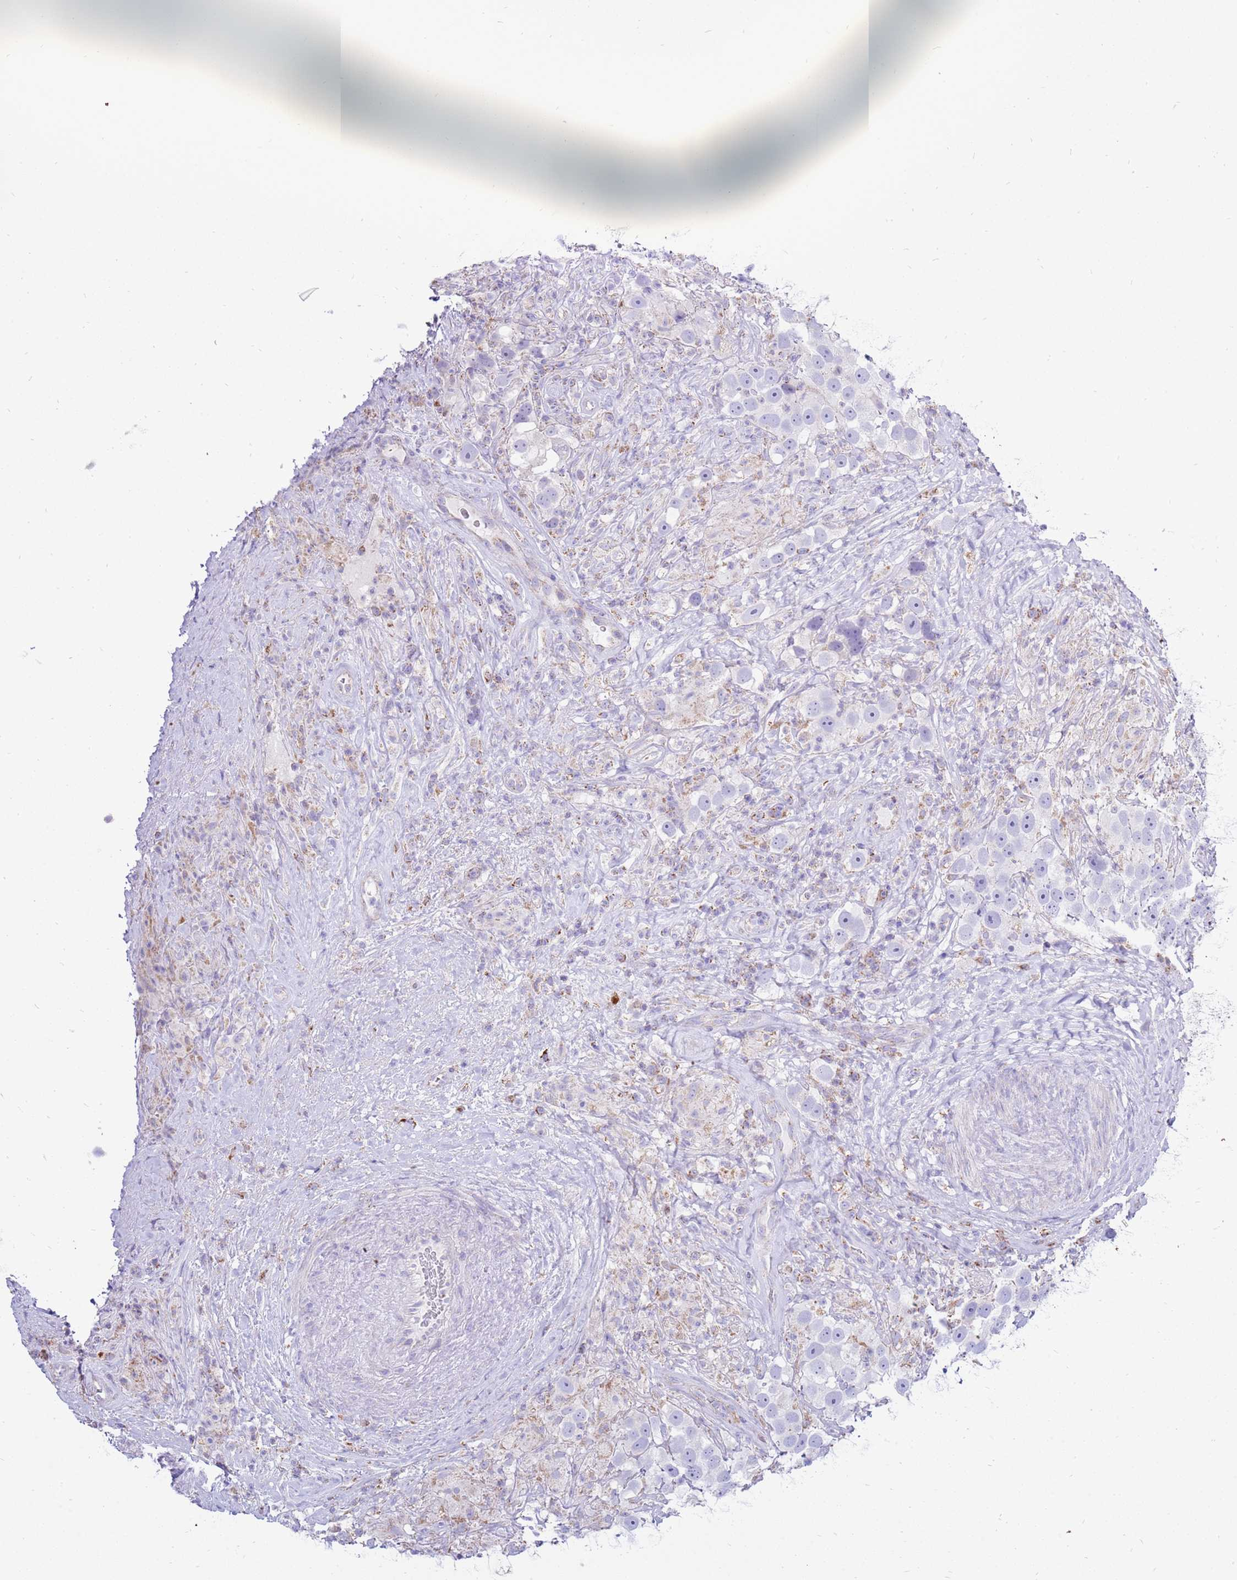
{"staining": {"intensity": "negative", "quantity": "none", "location": "none"}, "tissue": "testis cancer", "cell_type": "Tumor cells", "image_type": "cancer", "snomed": [{"axis": "morphology", "description": "Seminoma, NOS"}, {"axis": "topography", "description": "Testis"}], "caption": "Tumor cells show no significant expression in seminoma (testis). (DAB IHC visualized using brightfield microscopy, high magnification).", "gene": "IGF1R", "patient": {"sex": "male", "age": 49}}